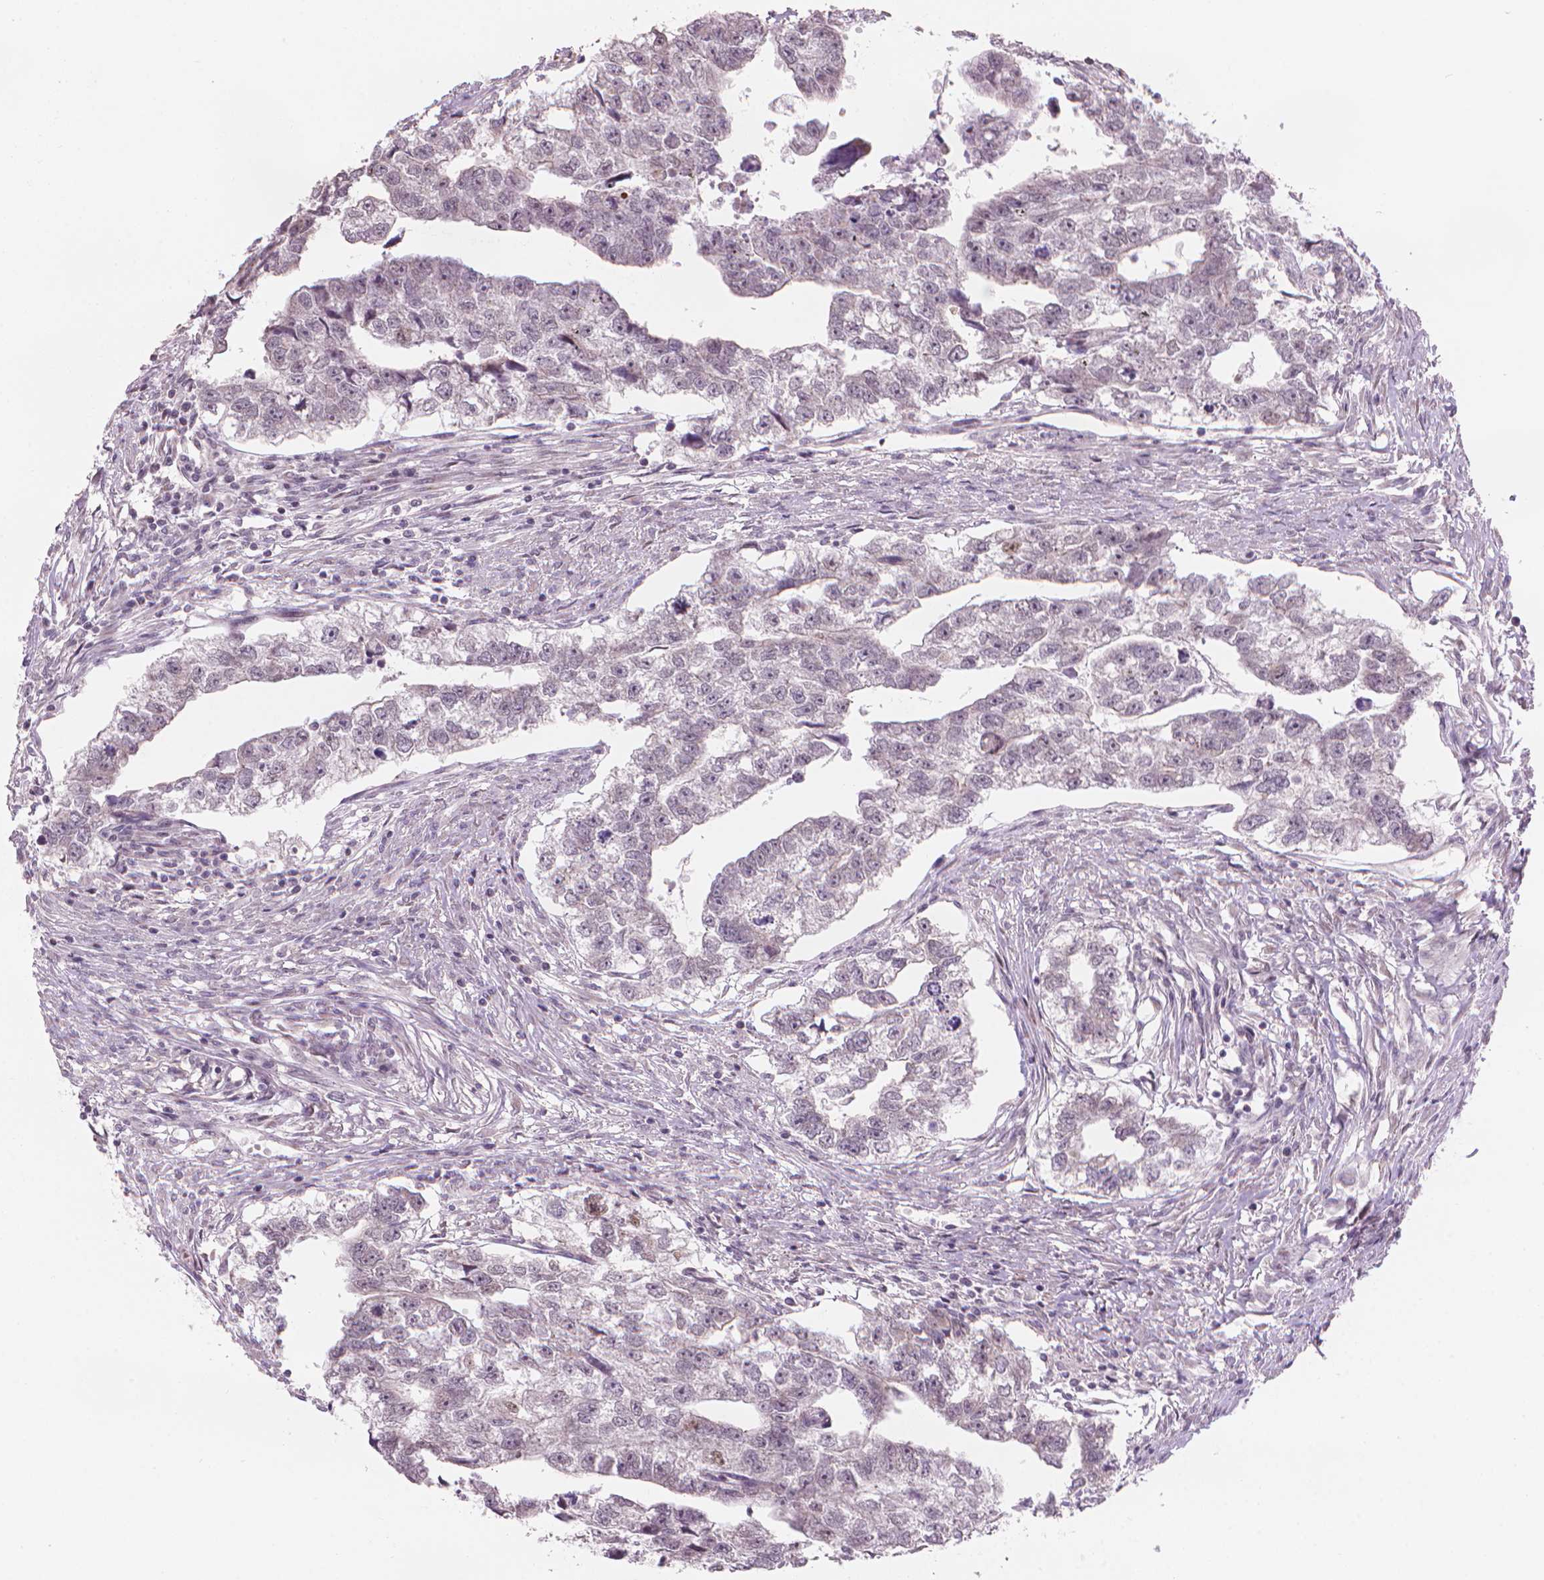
{"staining": {"intensity": "moderate", "quantity": "<25%", "location": "nuclear"}, "tissue": "testis cancer", "cell_type": "Tumor cells", "image_type": "cancer", "snomed": [{"axis": "morphology", "description": "Carcinoma, Embryonal, NOS"}, {"axis": "morphology", "description": "Teratoma, malignant, NOS"}, {"axis": "topography", "description": "Testis"}], "caption": "Immunohistochemical staining of testis malignant teratoma exhibits low levels of moderate nuclear protein positivity in about <25% of tumor cells.", "gene": "IFFO1", "patient": {"sex": "male", "age": 44}}